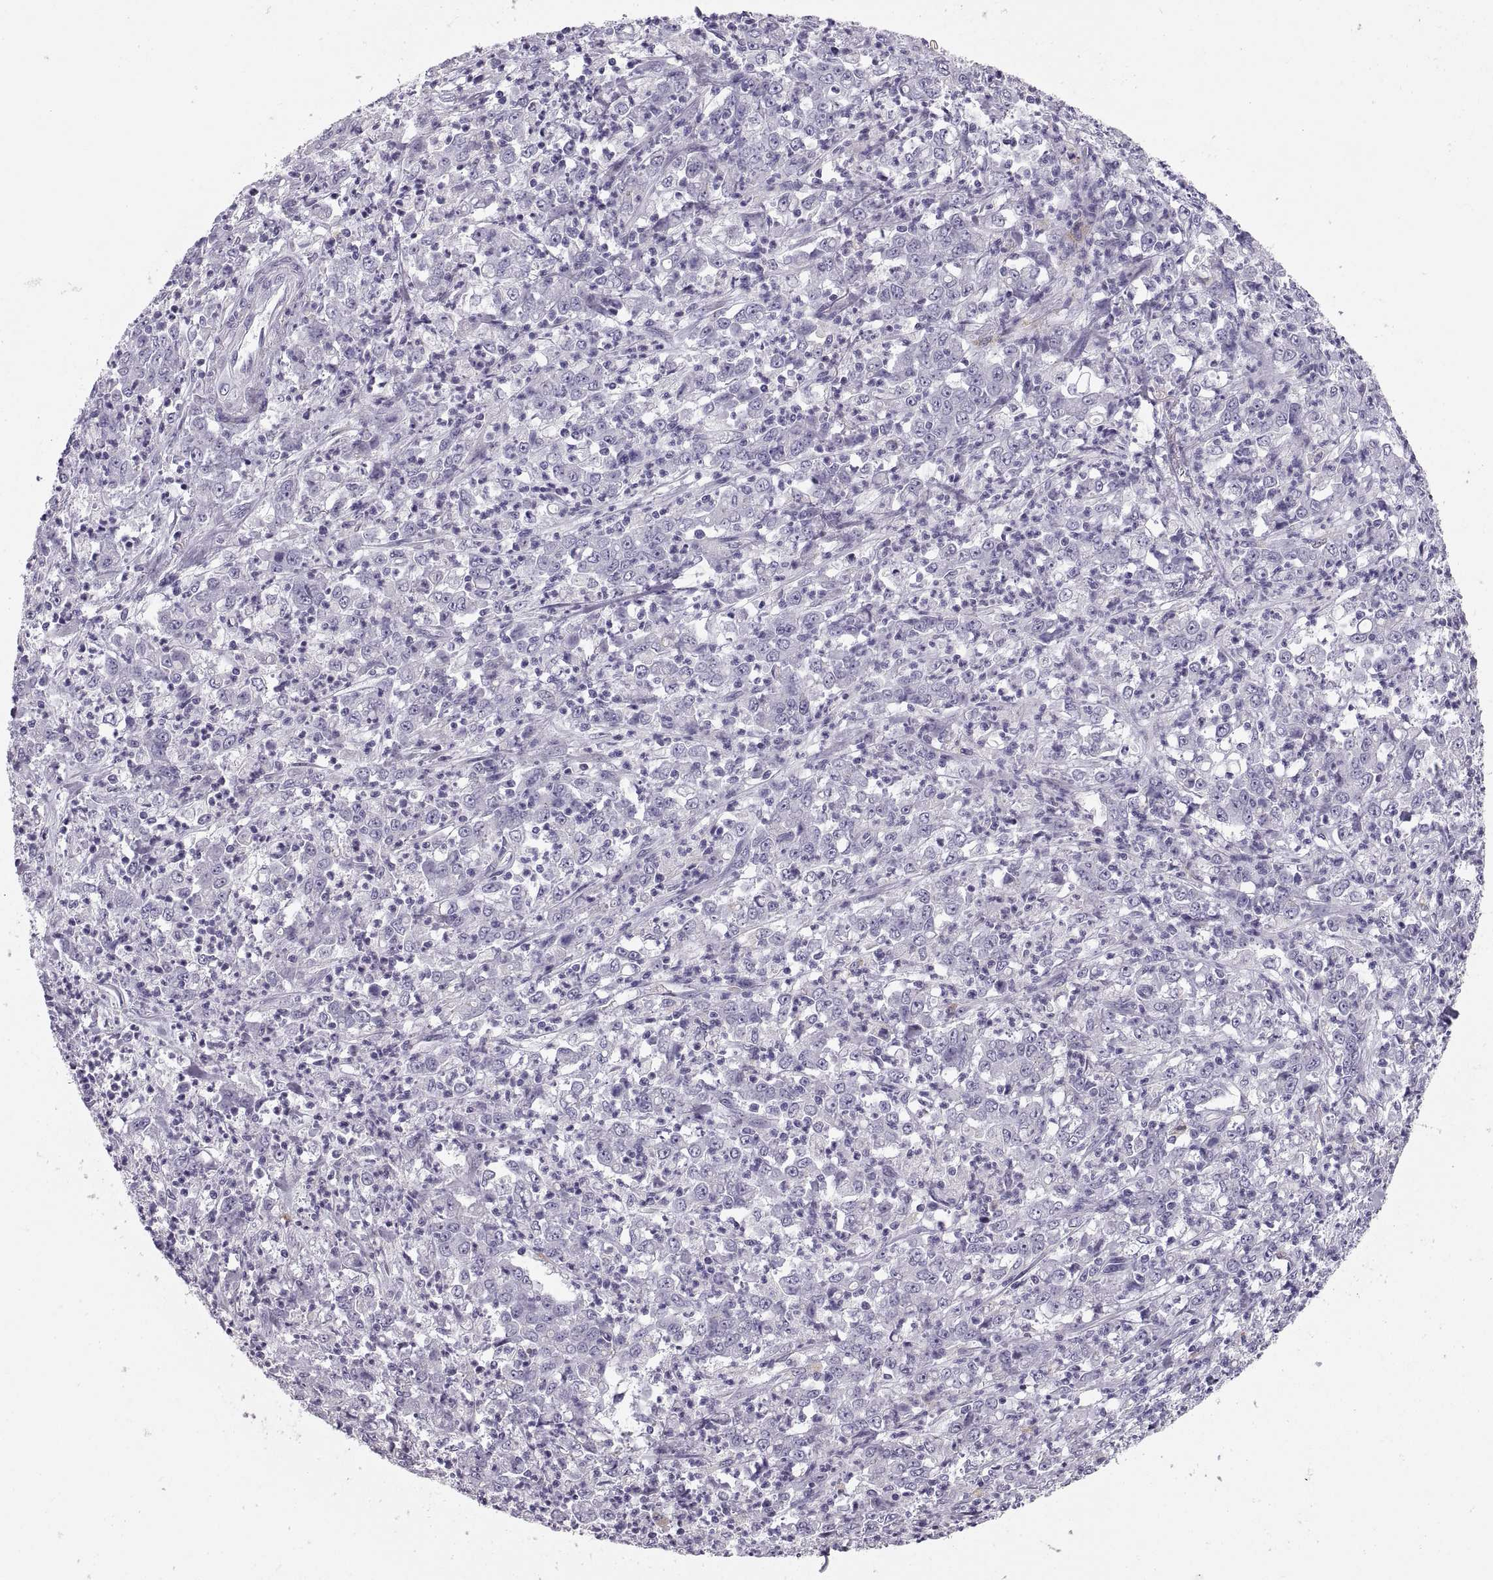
{"staining": {"intensity": "negative", "quantity": "none", "location": "none"}, "tissue": "stomach cancer", "cell_type": "Tumor cells", "image_type": "cancer", "snomed": [{"axis": "morphology", "description": "Adenocarcinoma, NOS"}, {"axis": "topography", "description": "Stomach, lower"}], "caption": "An IHC image of stomach cancer is shown. There is no staining in tumor cells of stomach cancer.", "gene": "QRICH2", "patient": {"sex": "female", "age": 71}}